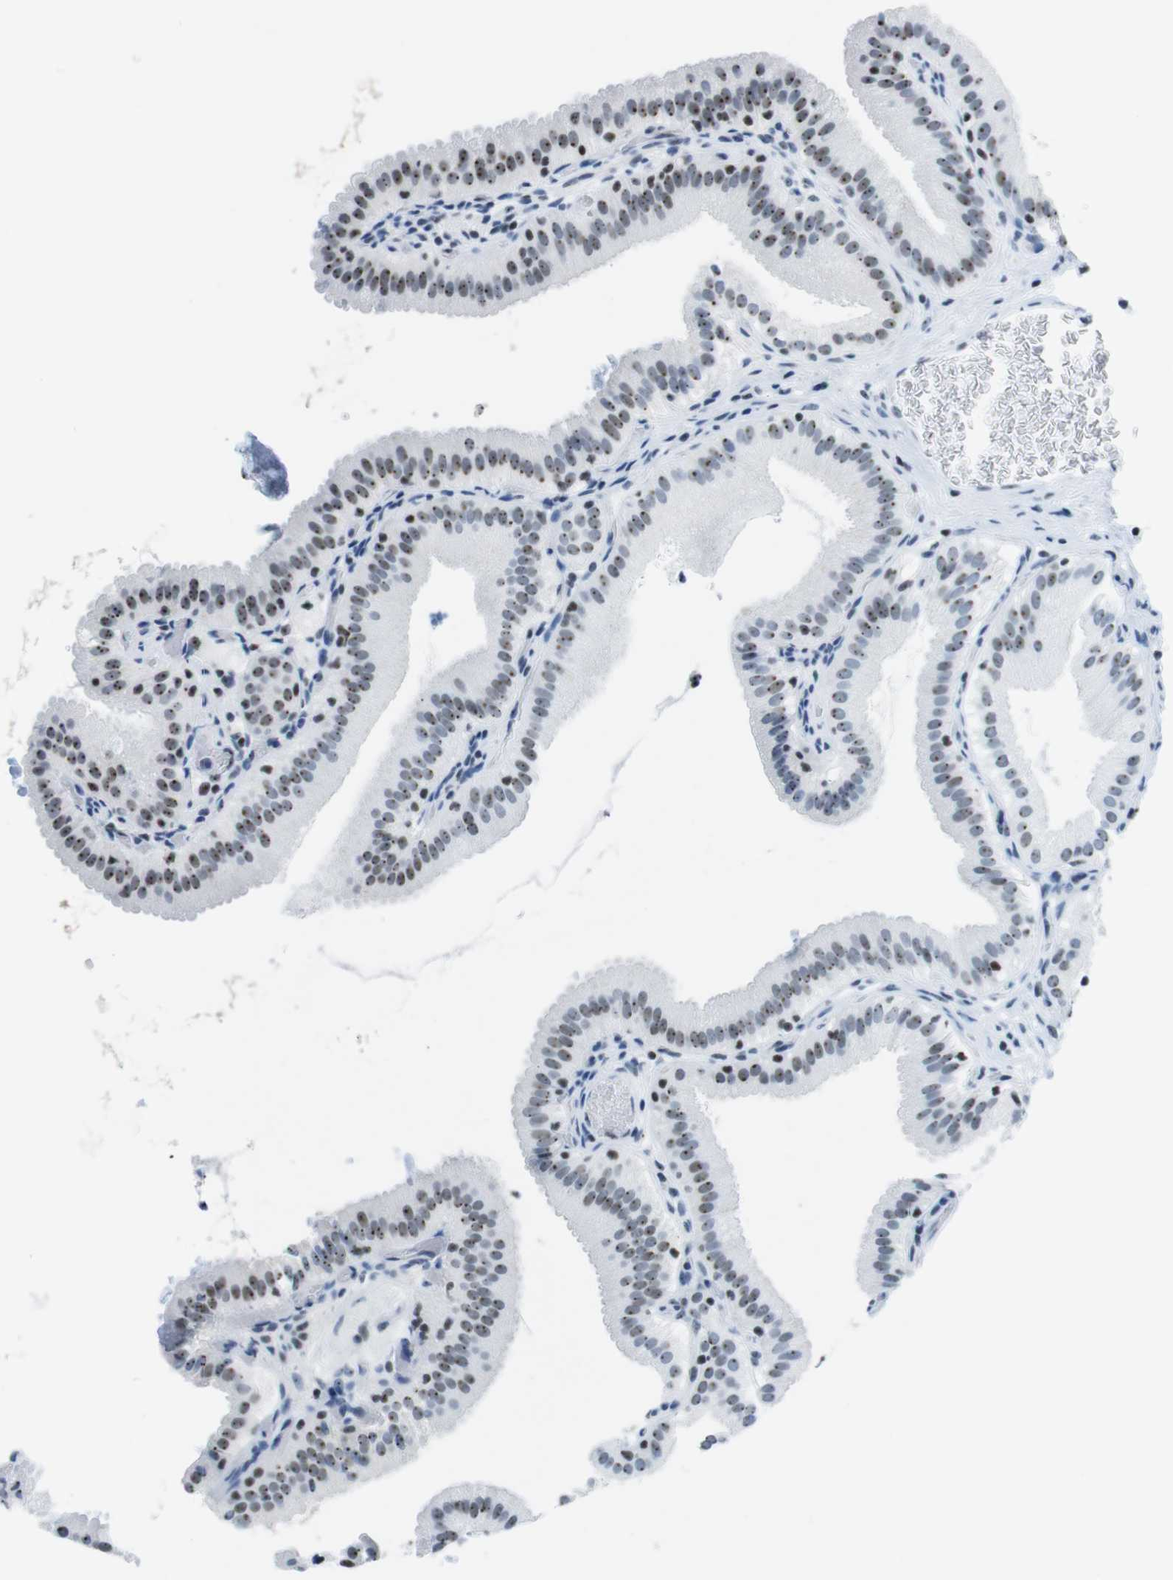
{"staining": {"intensity": "moderate", "quantity": ">75%", "location": "nuclear"}, "tissue": "gallbladder", "cell_type": "Glandular cells", "image_type": "normal", "snomed": [{"axis": "morphology", "description": "Normal tissue, NOS"}, {"axis": "topography", "description": "Gallbladder"}], "caption": "Protein staining demonstrates moderate nuclear staining in approximately >75% of glandular cells in benign gallbladder. (Brightfield microscopy of DAB IHC at high magnification).", "gene": "NIFK", "patient": {"sex": "male", "age": 54}}